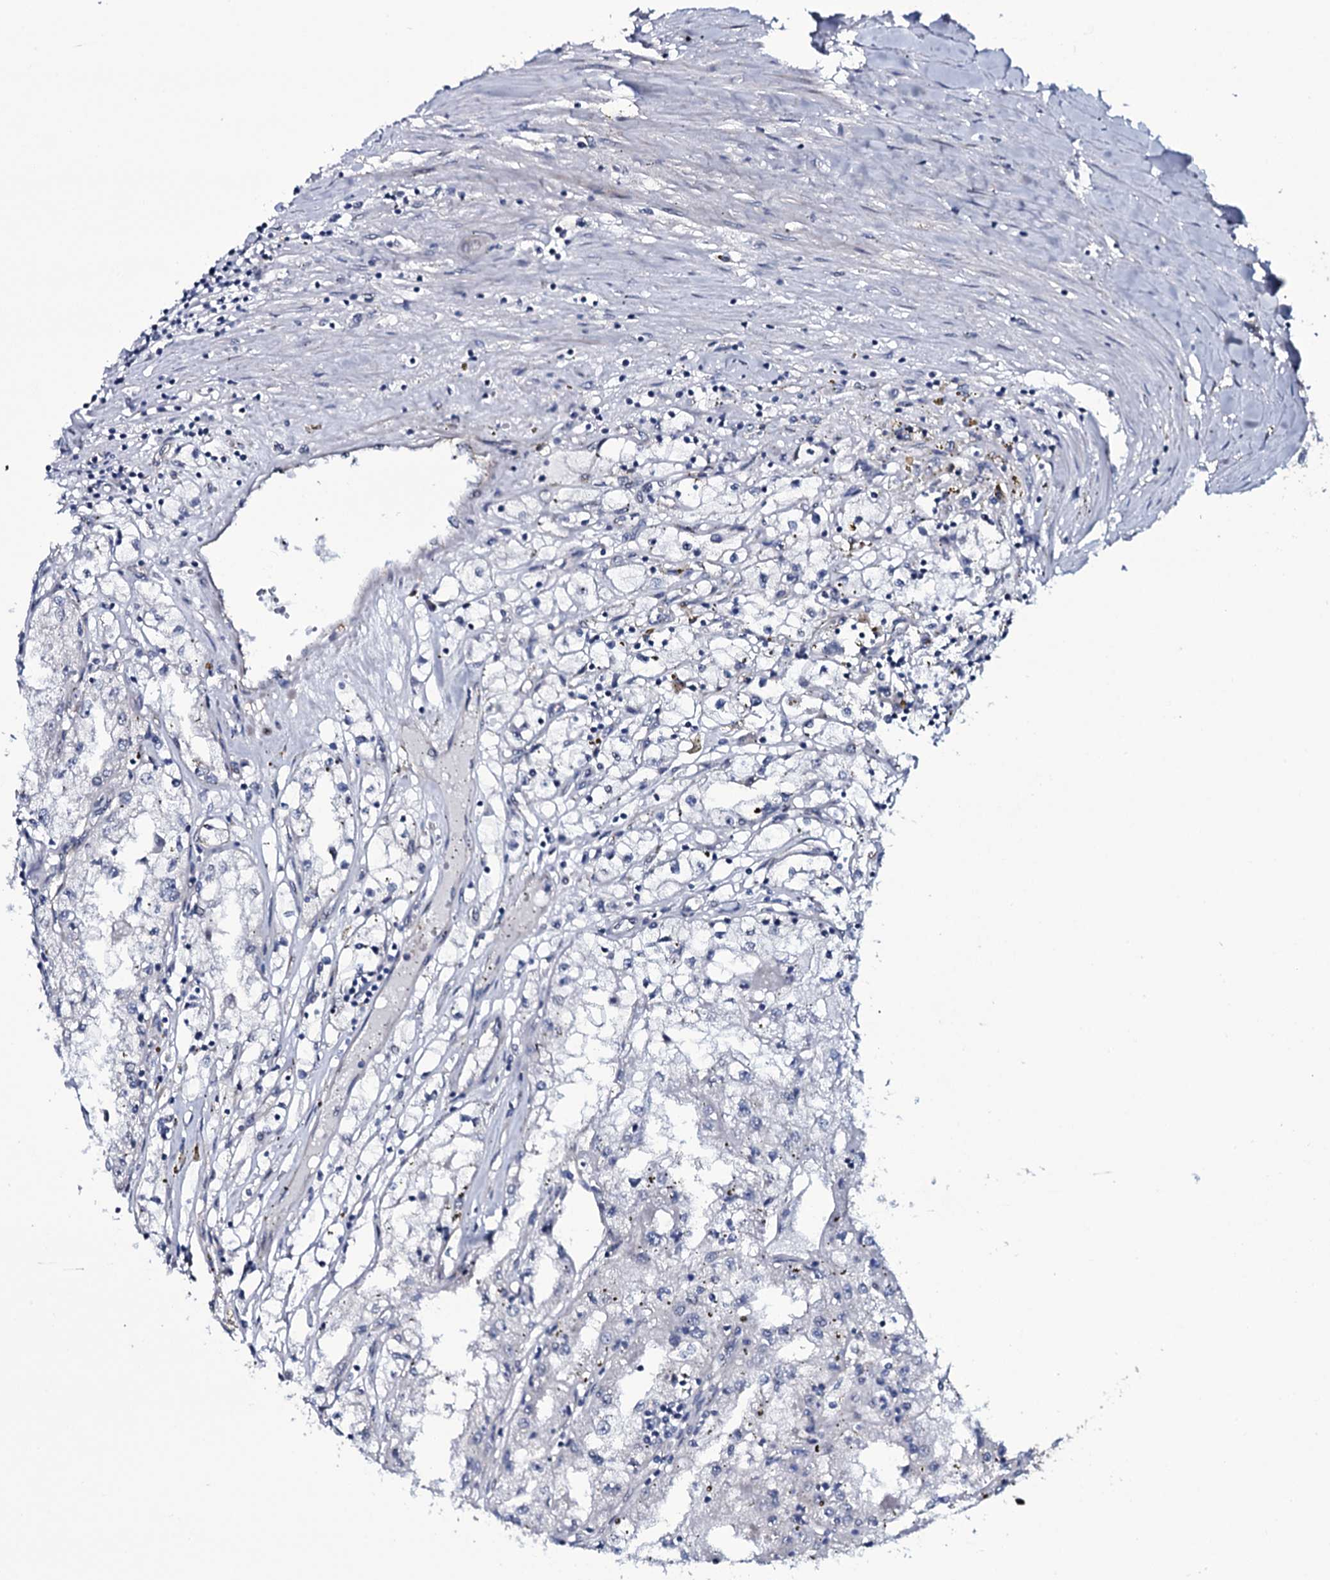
{"staining": {"intensity": "negative", "quantity": "none", "location": "none"}, "tissue": "renal cancer", "cell_type": "Tumor cells", "image_type": "cancer", "snomed": [{"axis": "morphology", "description": "Adenocarcinoma, NOS"}, {"axis": "topography", "description": "Kidney"}], "caption": "Tumor cells are negative for brown protein staining in renal adenocarcinoma.", "gene": "WIPF3", "patient": {"sex": "male", "age": 56}}